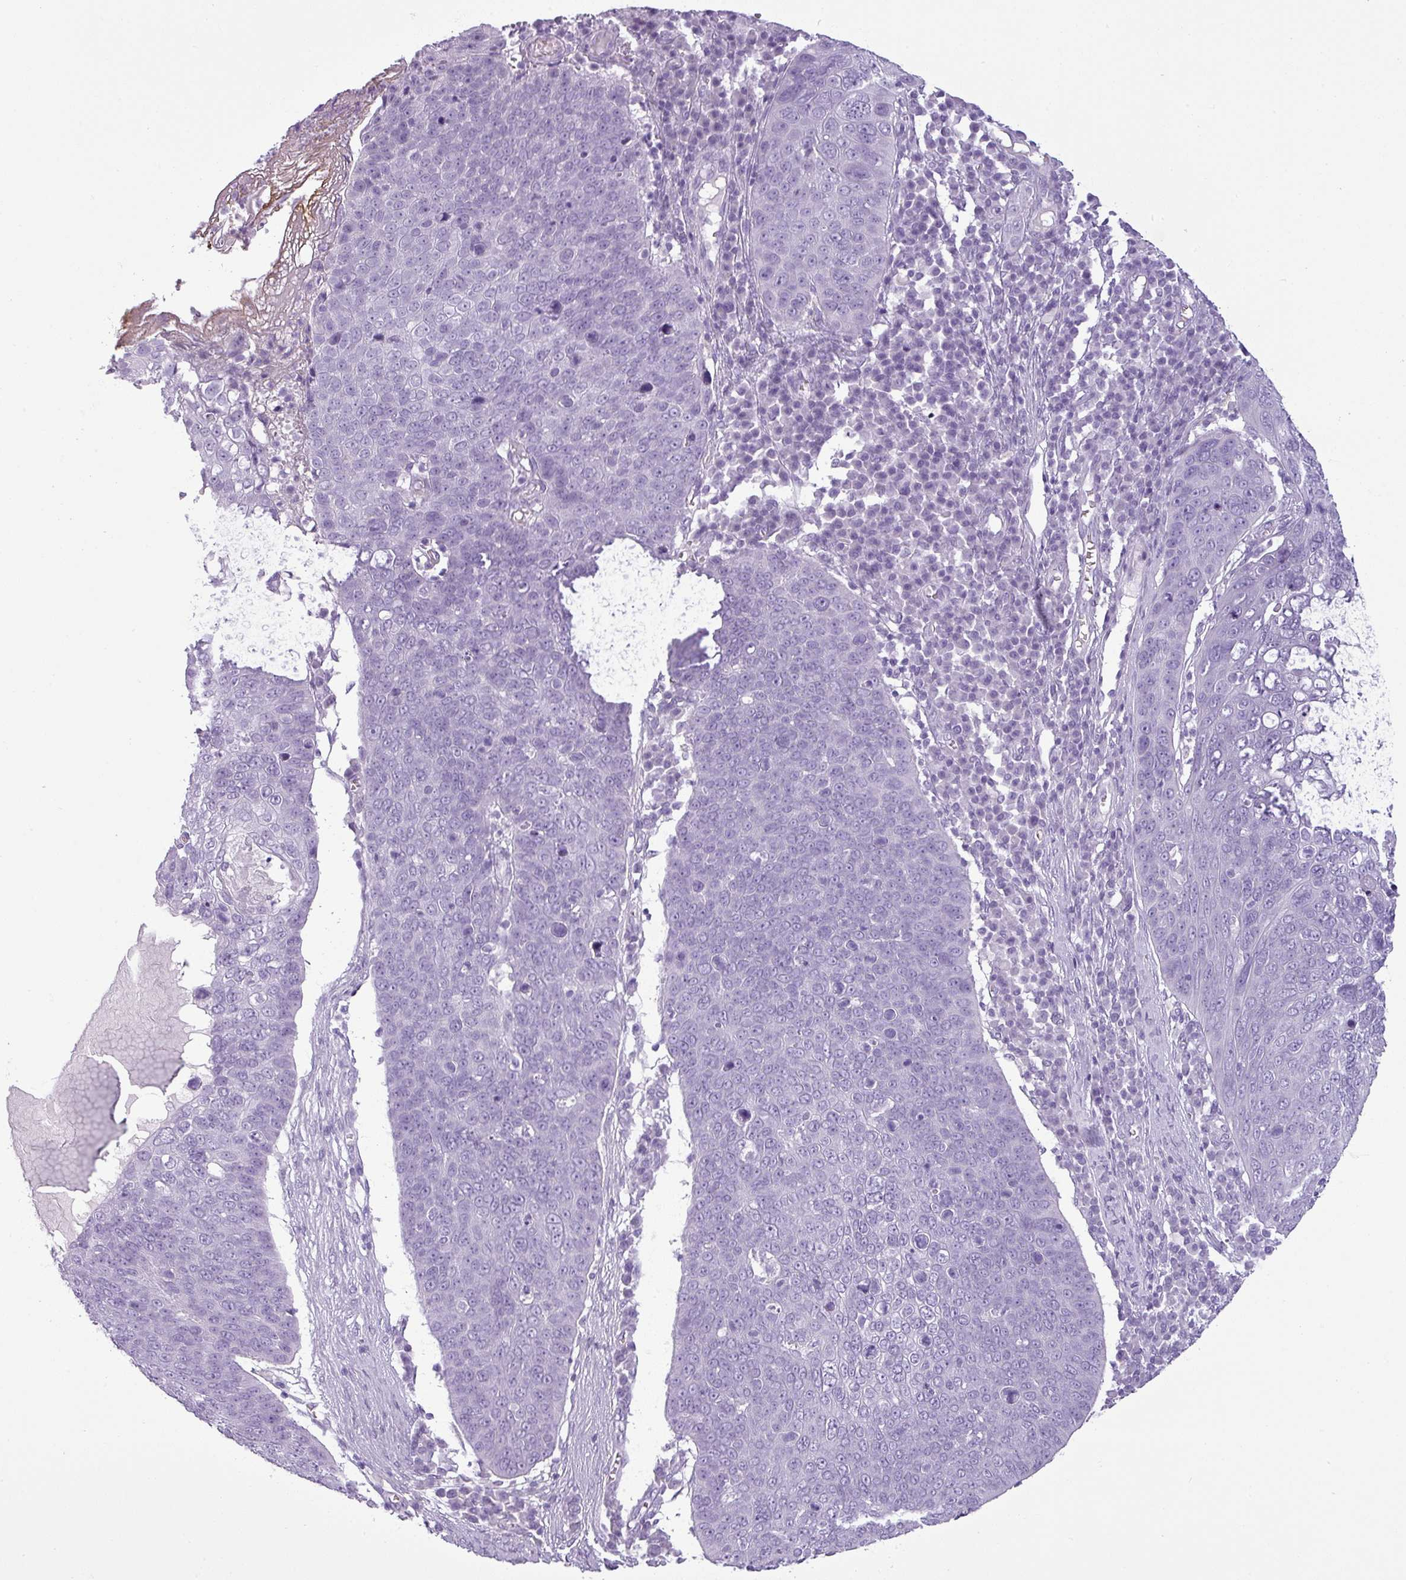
{"staining": {"intensity": "negative", "quantity": "none", "location": "none"}, "tissue": "skin cancer", "cell_type": "Tumor cells", "image_type": "cancer", "snomed": [{"axis": "morphology", "description": "Squamous cell carcinoma, NOS"}, {"axis": "topography", "description": "Skin"}], "caption": "This is a photomicrograph of immunohistochemistry (IHC) staining of skin cancer (squamous cell carcinoma), which shows no staining in tumor cells.", "gene": "CDH16", "patient": {"sex": "male", "age": 71}}